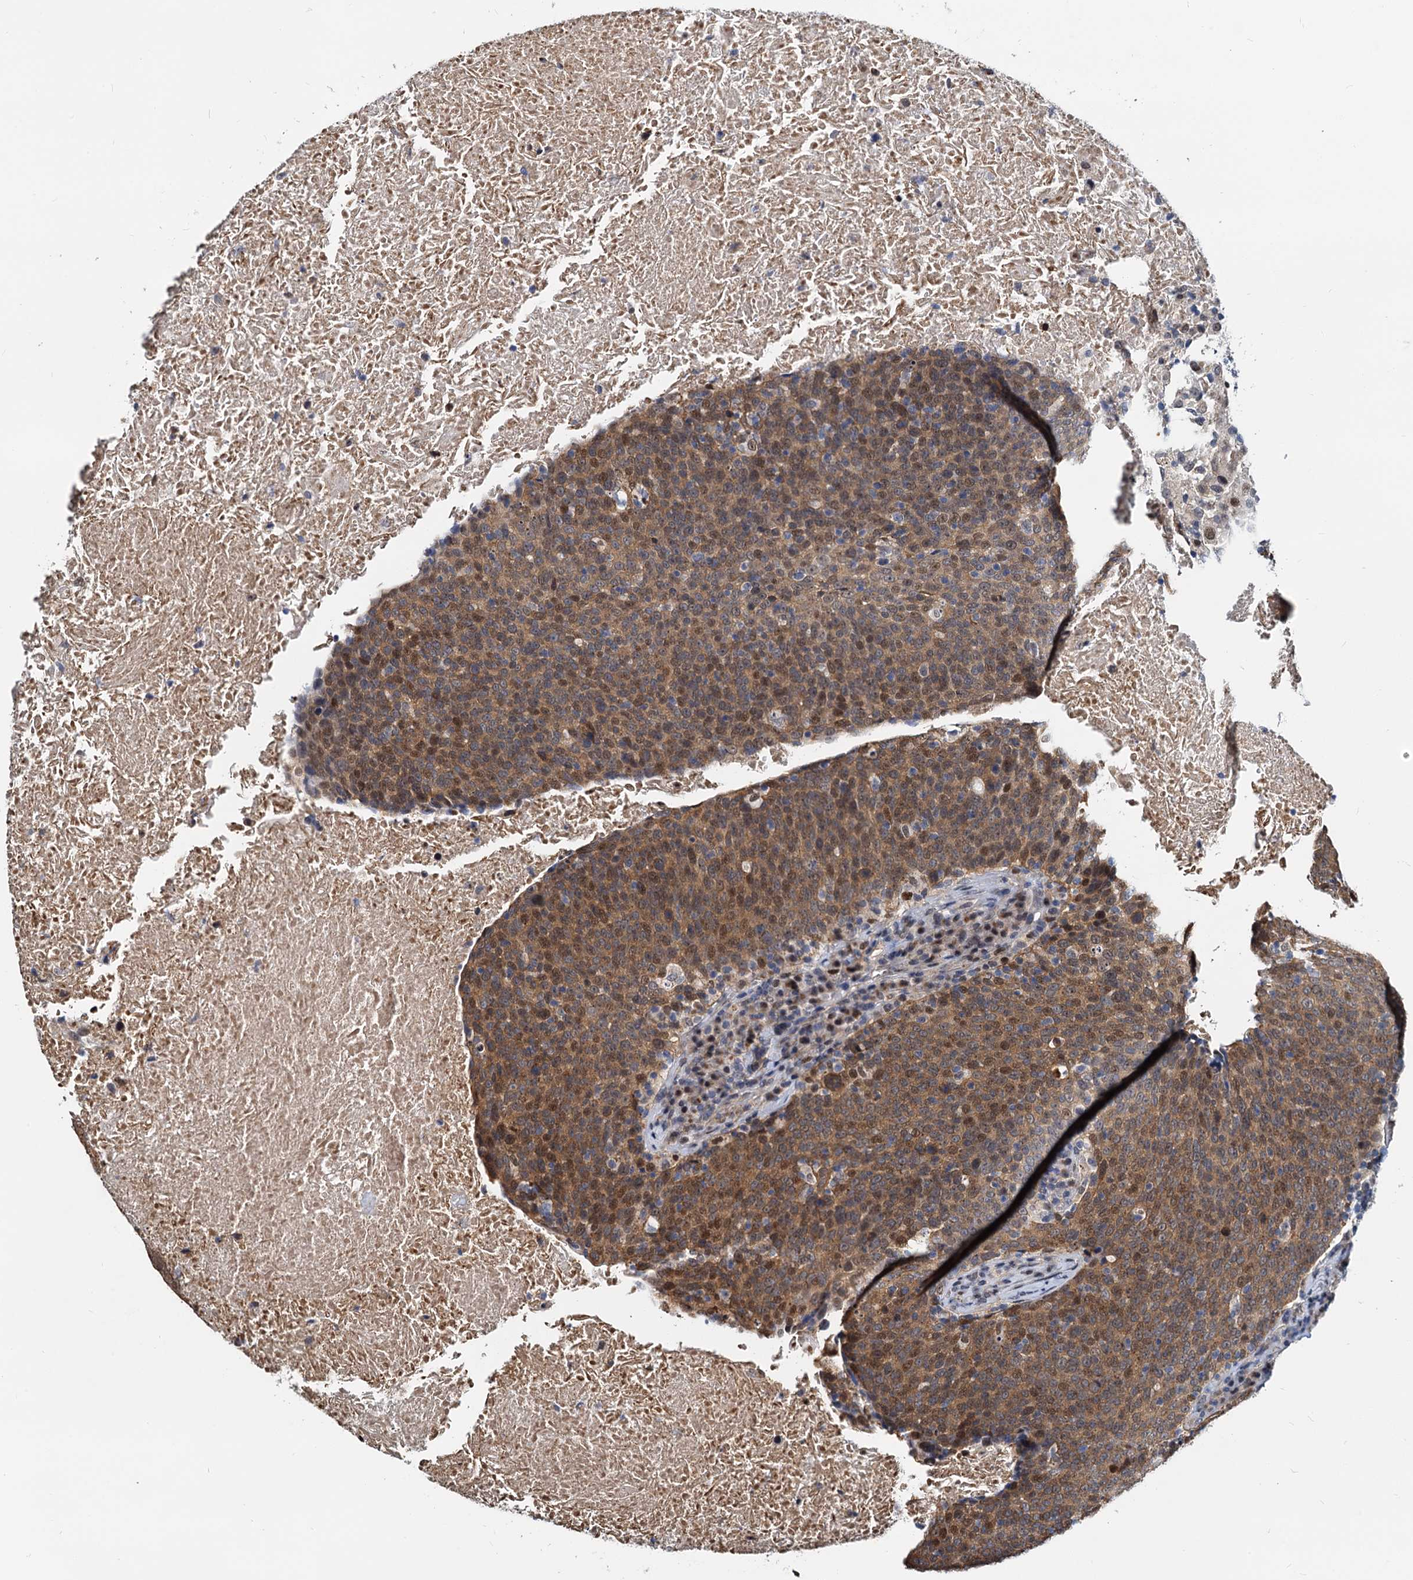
{"staining": {"intensity": "moderate", "quantity": ">75%", "location": "cytoplasmic/membranous,nuclear"}, "tissue": "head and neck cancer", "cell_type": "Tumor cells", "image_type": "cancer", "snomed": [{"axis": "morphology", "description": "Squamous cell carcinoma, NOS"}, {"axis": "morphology", "description": "Squamous cell carcinoma, metastatic, NOS"}, {"axis": "topography", "description": "Lymph node"}, {"axis": "topography", "description": "Head-Neck"}], "caption": "Tumor cells demonstrate medium levels of moderate cytoplasmic/membranous and nuclear positivity in about >75% of cells in head and neck cancer.", "gene": "PTGES3", "patient": {"sex": "male", "age": 62}}